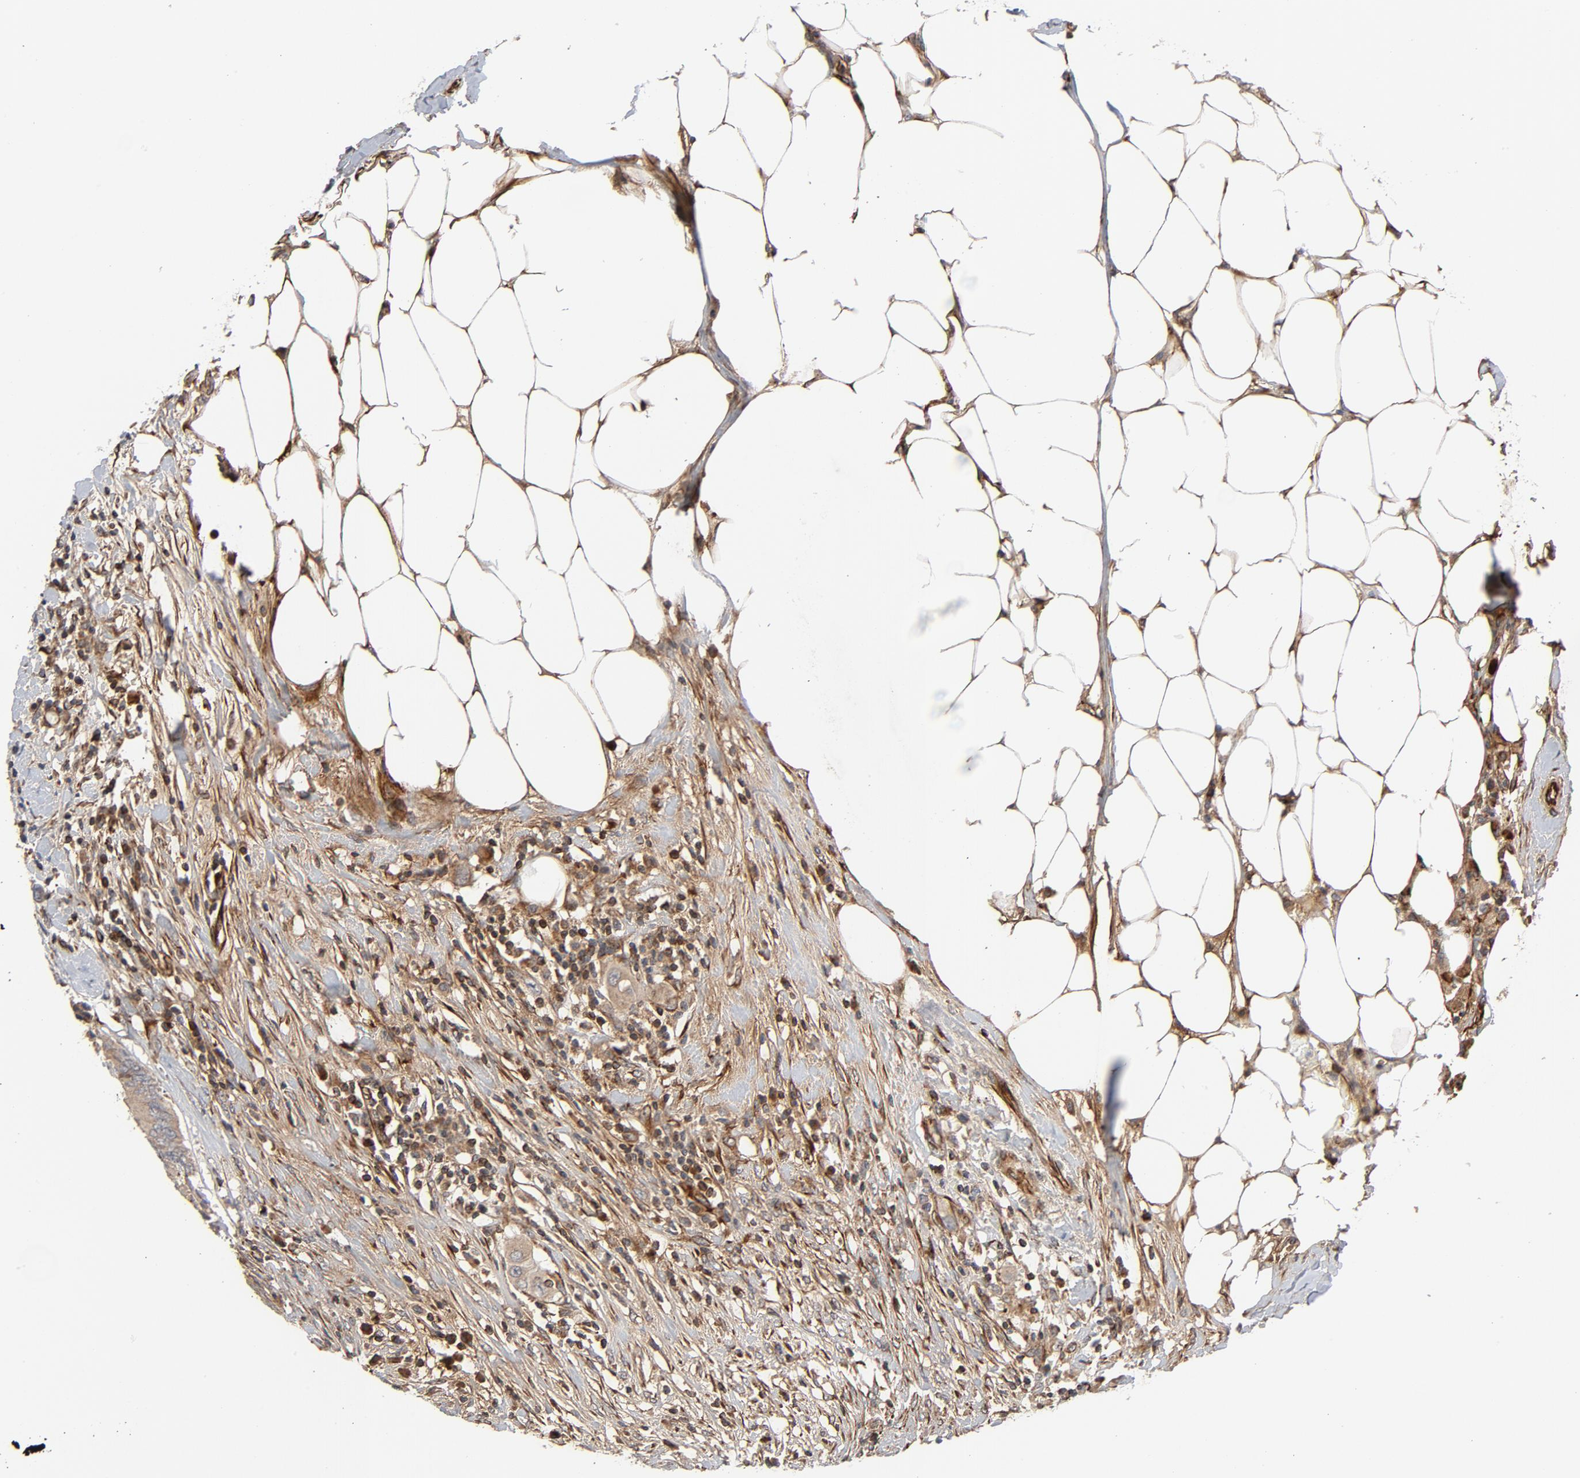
{"staining": {"intensity": "moderate", "quantity": ">75%", "location": "cytoplasmic/membranous"}, "tissue": "colorectal cancer", "cell_type": "Tumor cells", "image_type": "cancer", "snomed": [{"axis": "morphology", "description": "Adenocarcinoma, NOS"}, {"axis": "topography", "description": "Colon"}], "caption": "Immunohistochemical staining of human colorectal cancer (adenocarcinoma) exhibits moderate cytoplasmic/membranous protein expression in about >75% of tumor cells. (IHC, brightfield microscopy, high magnification).", "gene": "FAM118A", "patient": {"sex": "male", "age": 71}}